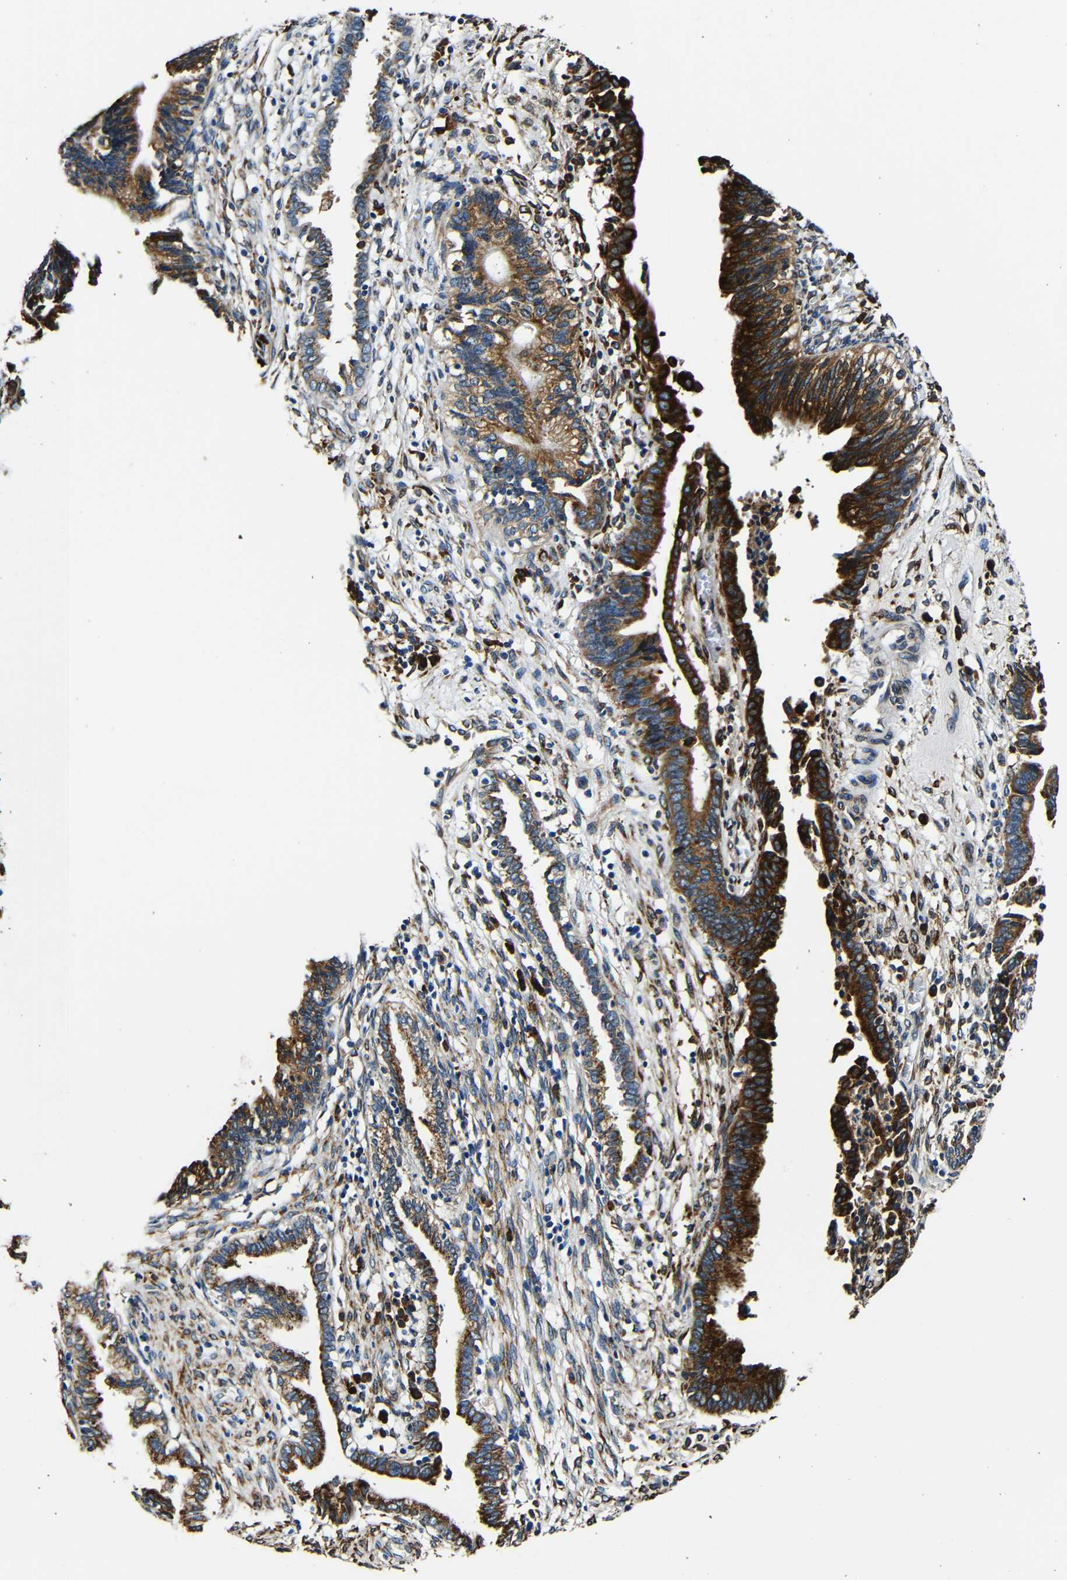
{"staining": {"intensity": "strong", "quantity": ">75%", "location": "cytoplasmic/membranous"}, "tissue": "cervical cancer", "cell_type": "Tumor cells", "image_type": "cancer", "snomed": [{"axis": "morphology", "description": "Adenocarcinoma, NOS"}, {"axis": "topography", "description": "Cervix"}], "caption": "Cervical cancer stained with a brown dye displays strong cytoplasmic/membranous positive expression in about >75% of tumor cells.", "gene": "RRBP1", "patient": {"sex": "female", "age": 44}}